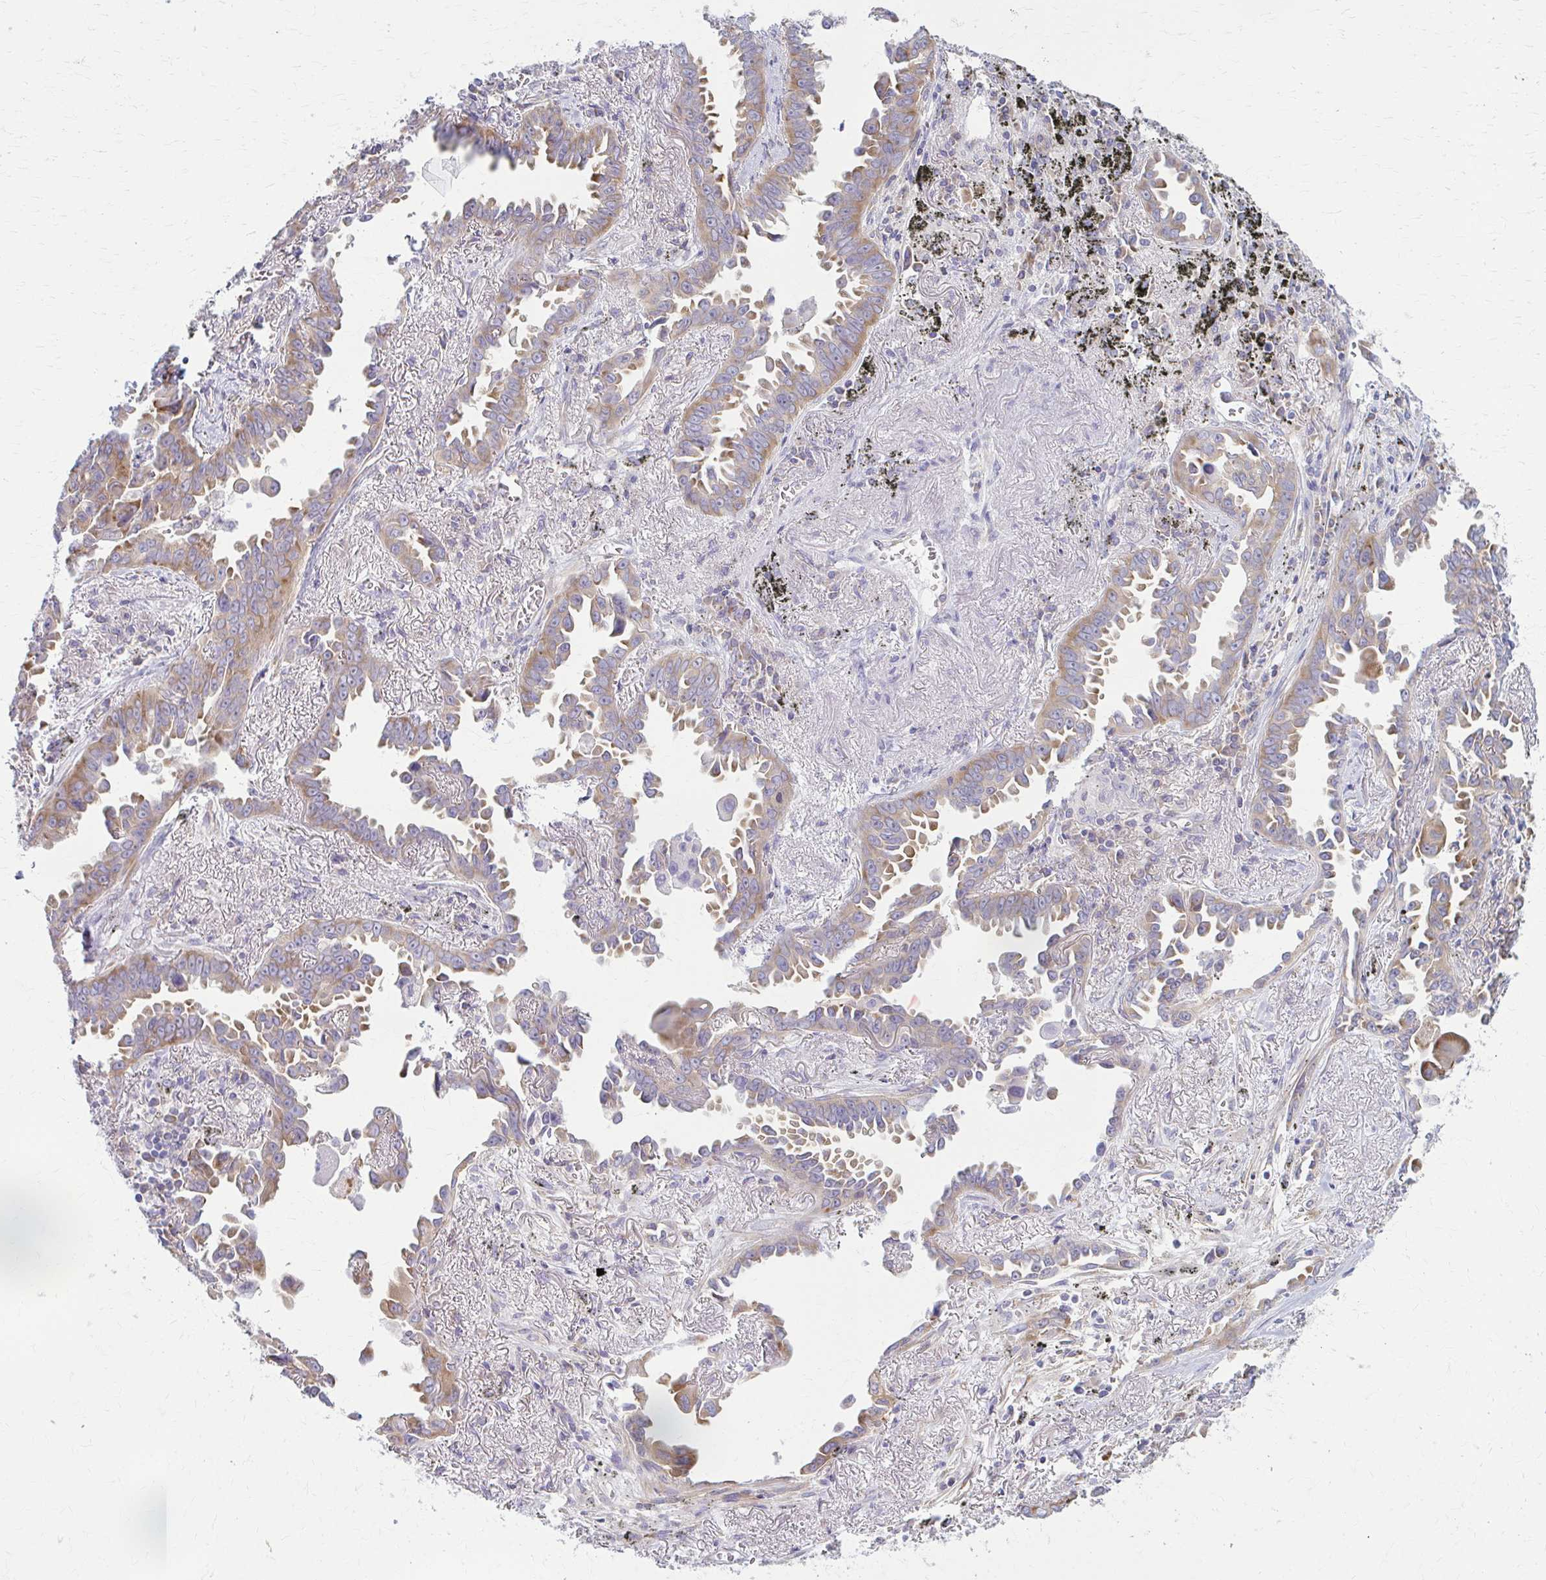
{"staining": {"intensity": "moderate", "quantity": "25%-75%", "location": "cytoplasmic/membranous"}, "tissue": "lung cancer", "cell_type": "Tumor cells", "image_type": "cancer", "snomed": [{"axis": "morphology", "description": "Adenocarcinoma, NOS"}, {"axis": "topography", "description": "Lung"}], "caption": "This photomicrograph exhibits lung cancer (adenocarcinoma) stained with immunohistochemistry to label a protein in brown. The cytoplasmic/membranous of tumor cells show moderate positivity for the protein. Nuclei are counter-stained blue.", "gene": "PRKRA", "patient": {"sex": "male", "age": 68}}